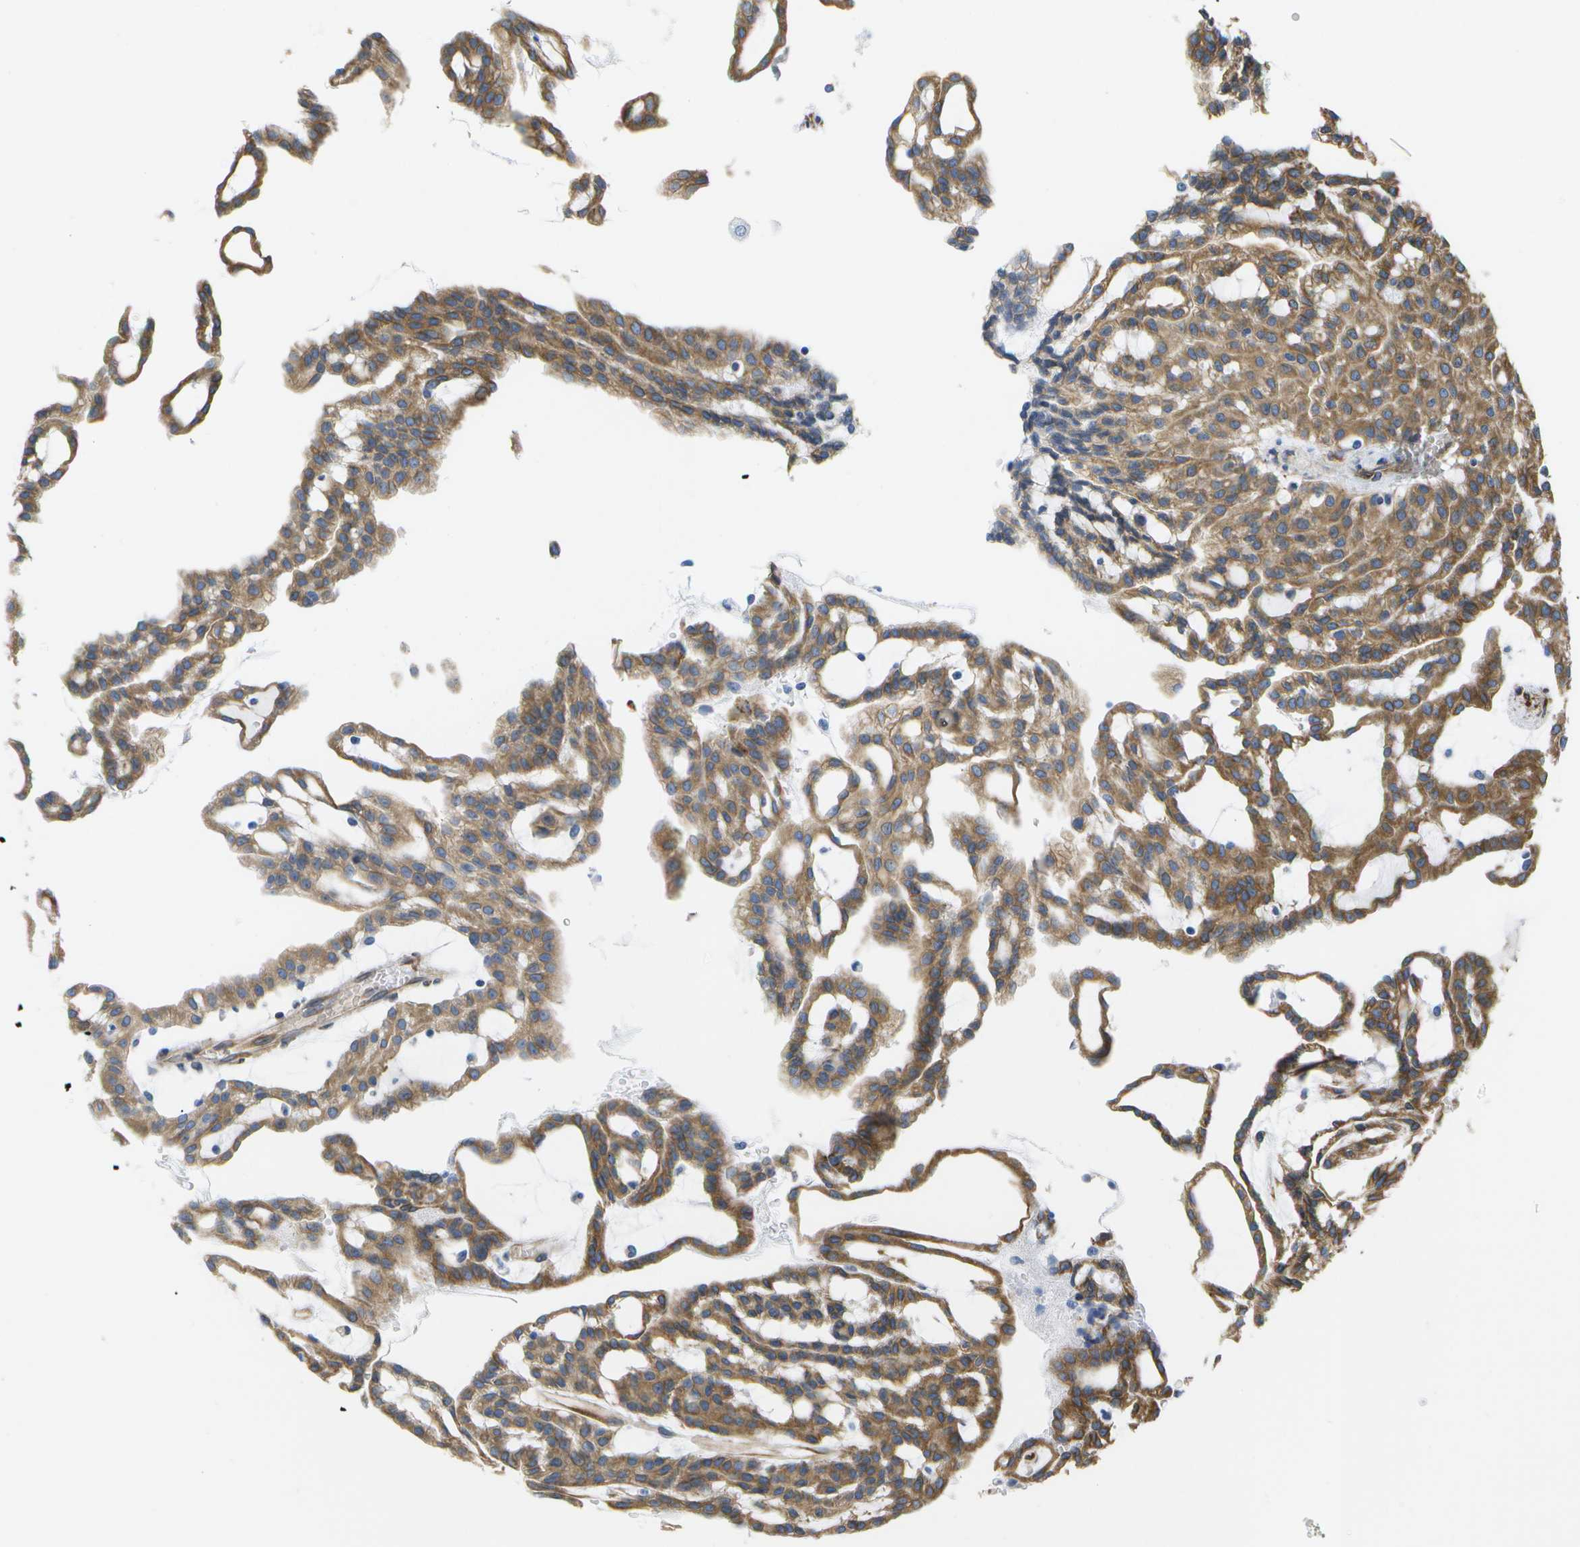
{"staining": {"intensity": "moderate", "quantity": ">75%", "location": "cytoplasmic/membranous"}, "tissue": "renal cancer", "cell_type": "Tumor cells", "image_type": "cancer", "snomed": [{"axis": "morphology", "description": "Adenocarcinoma, NOS"}, {"axis": "topography", "description": "Kidney"}], "caption": "Renal cancer (adenocarcinoma) stained with a protein marker reveals moderate staining in tumor cells.", "gene": "ZDHHC17", "patient": {"sex": "male", "age": 63}}